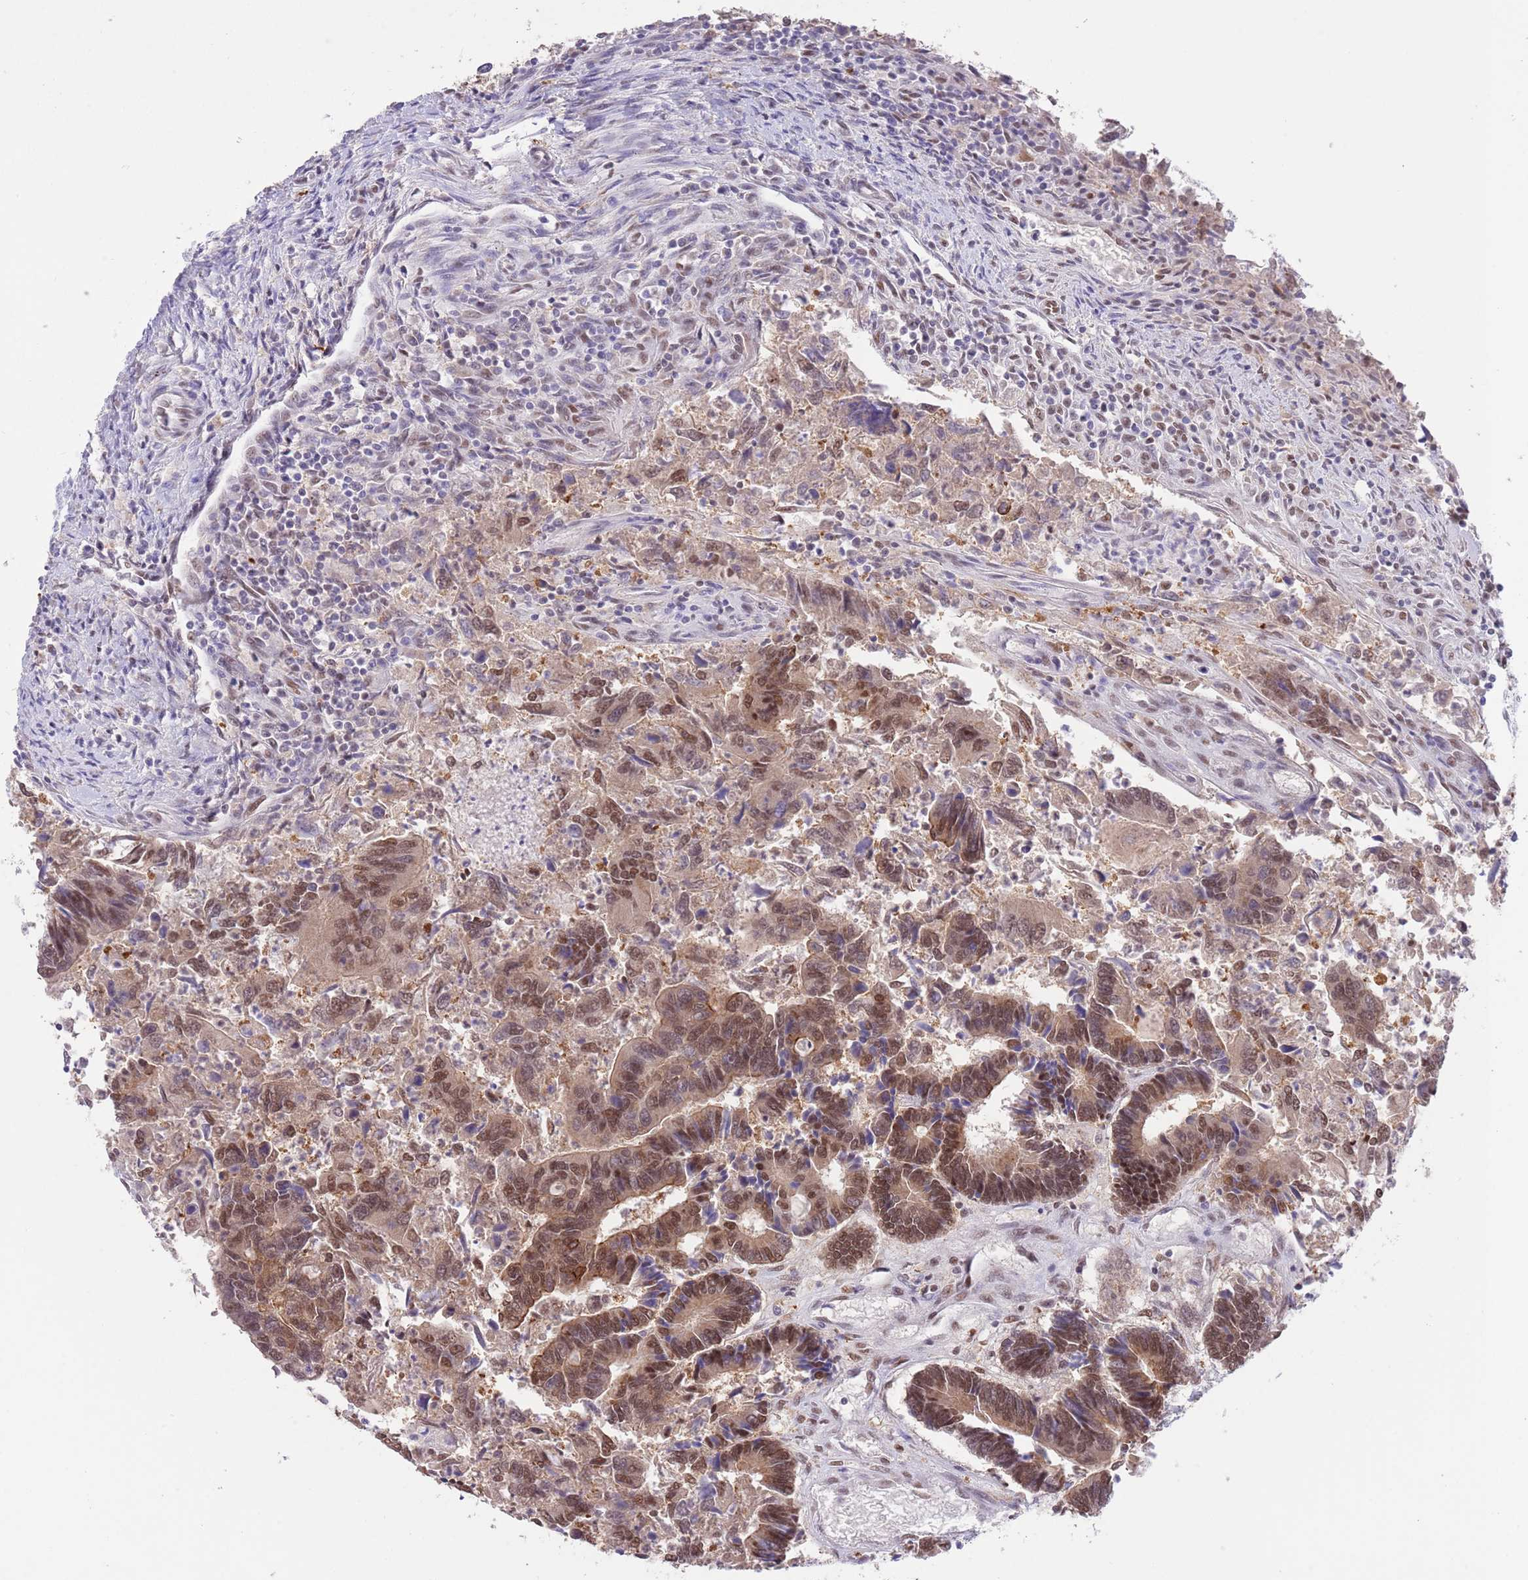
{"staining": {"intensity": "moderate", "quantity": ">75%", "location": "nuclear"}, "tissue": "colorectal cancer", "cell_type": "Tumor cells", "image_type": "cancer", "snomed": [{"axis": "morphology", "description": "Adenocarcinoma, NOS"}, {"axis": "topography", "description": "Colon"}], "caption": "Brown immunohistochemical staining in human colorectal cancer (adenocarcinoma) displays moderate nuclear expression in approximately >75% of tumor cells.", "gene": "TRIM32", "patient": {"sex": "female", "age": 67}}